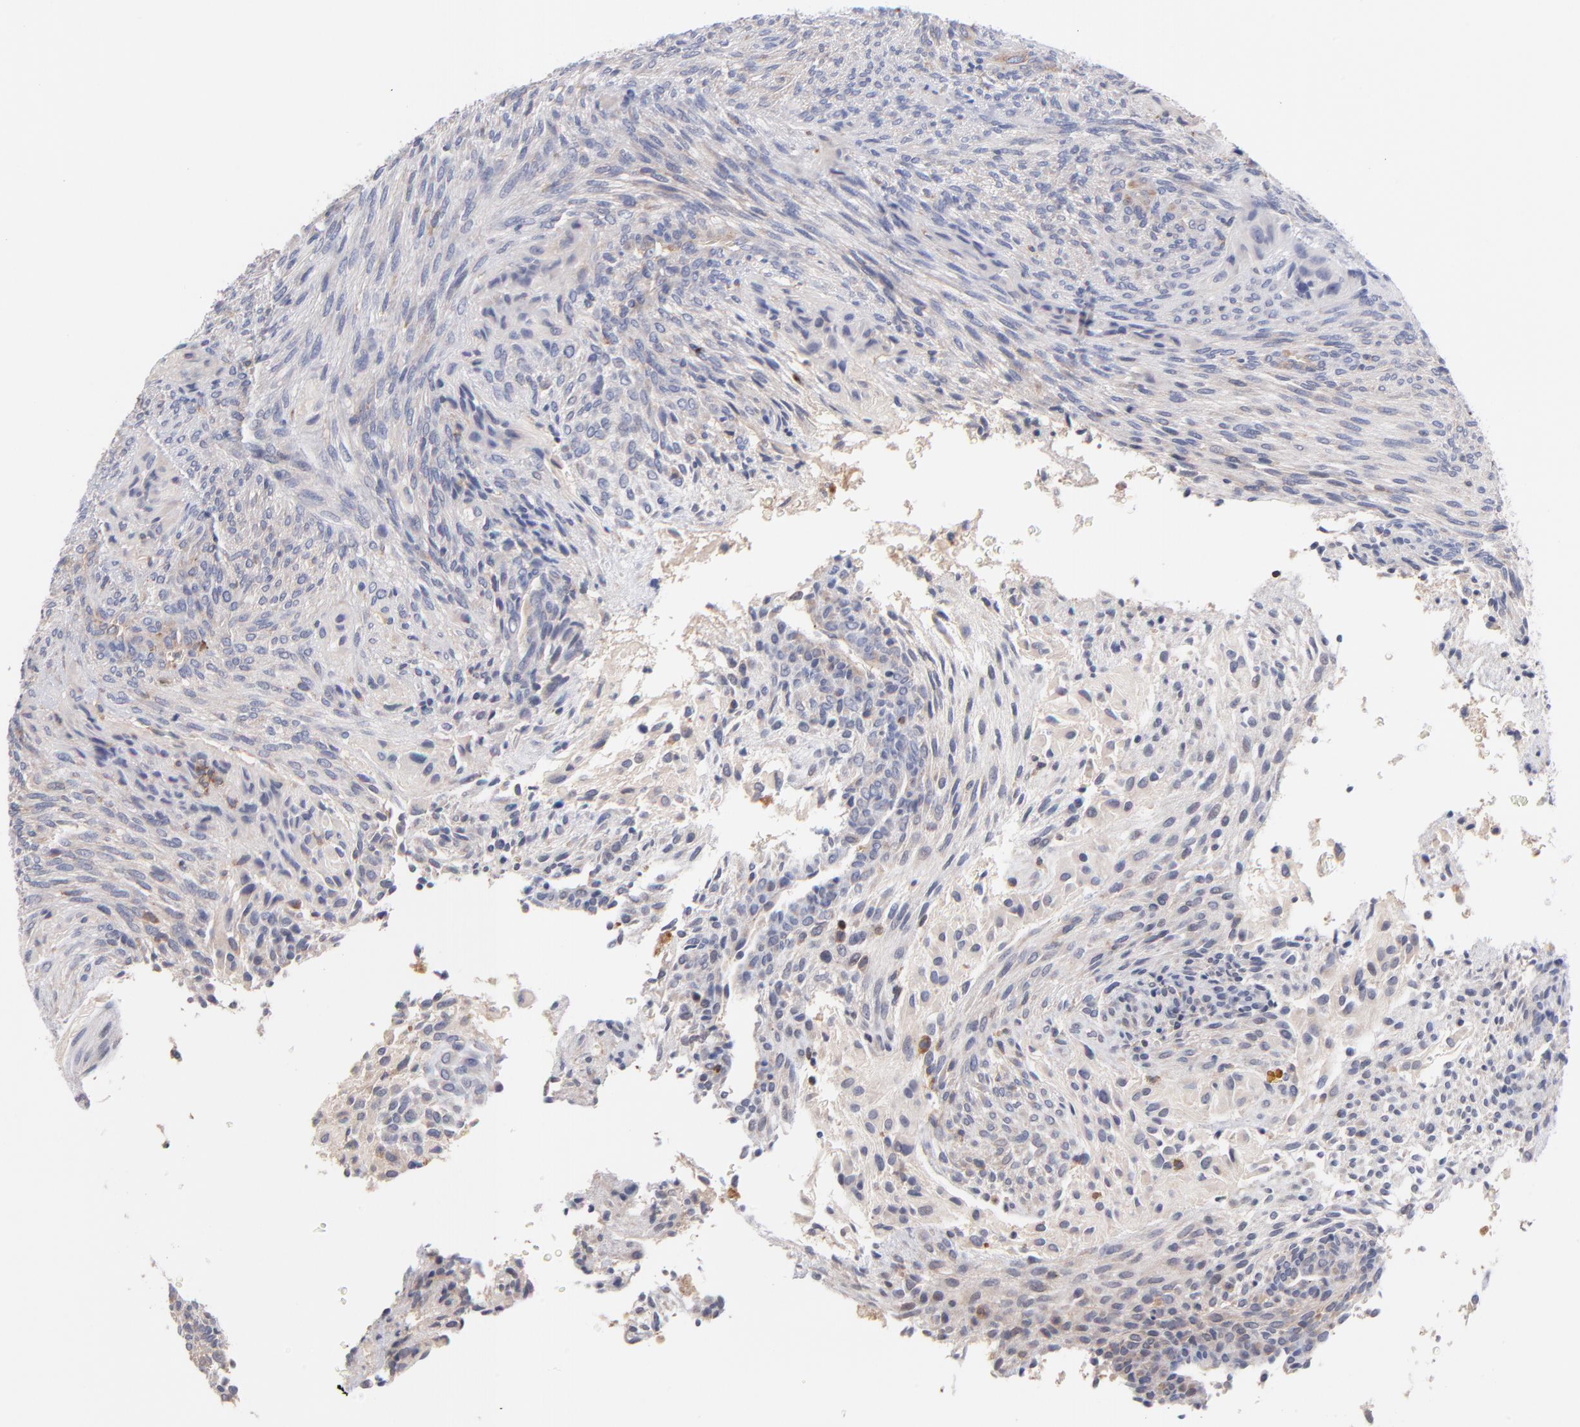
{"staining": {"intensity": "weak", "quantity": "<25%", "location": "cytoplasmic/membranous"}, "tissue": "glioma", "cell_type": "Tumor cells", "image_type": "cancer", "snomed": [{"axis": "morphology", "description": "Glioma, malignant, High grade"}, {"axis": "topography", "description": "Cerebral cortex"}], "caption": "High-grade glioma (malignant) was stained to show a protein in brown. There is no significant expression in tumor cells.", "gene": "KREMEN2", "patient": {"sex": "female", "age": 55}}